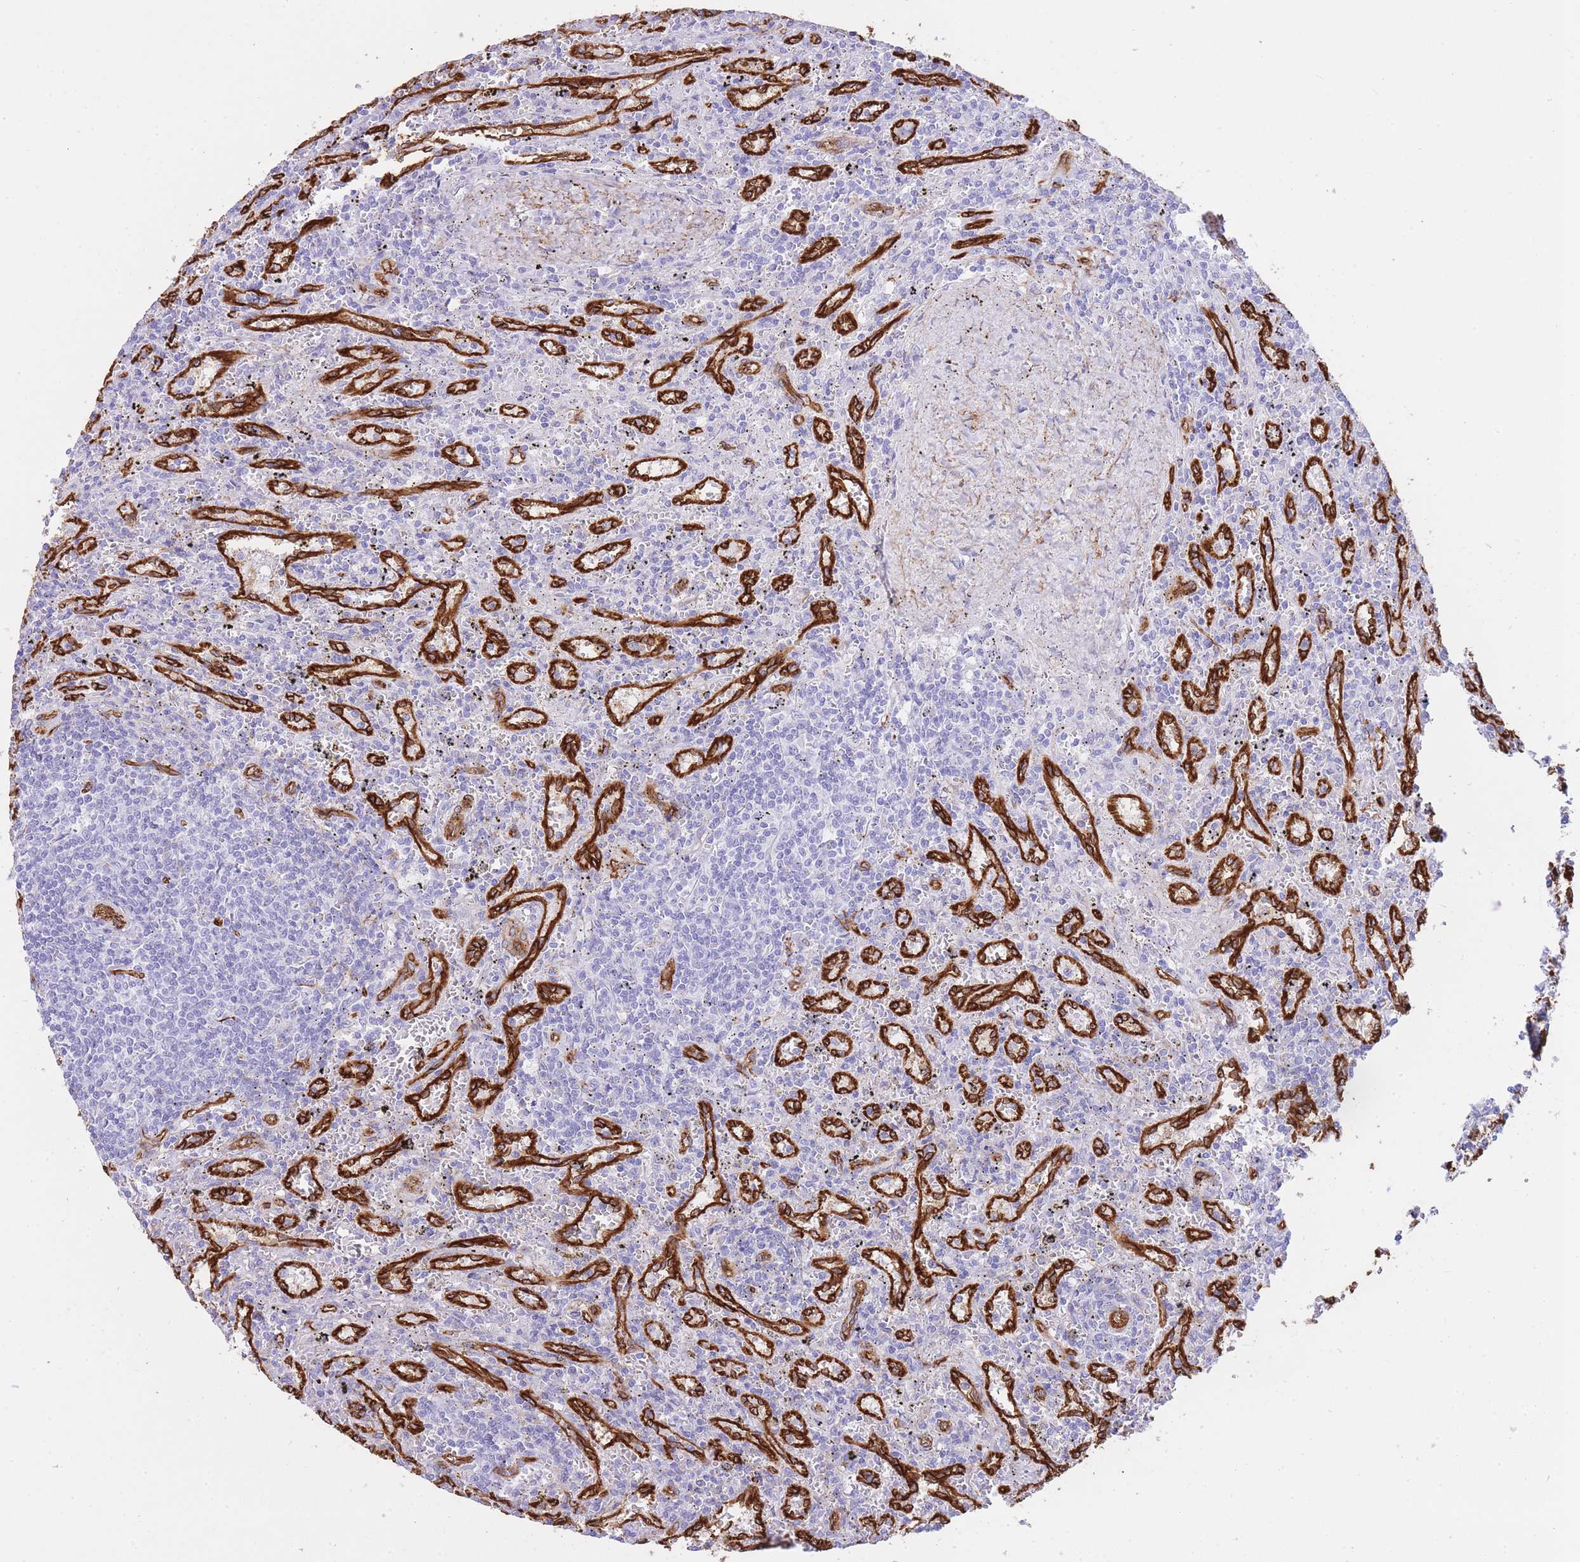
{"staining": {"intensity": "negative", "quantity": "none", "location": "none"}, "tissue": "lymphoma", "cell_type": "Tumor cells", "image_type": "cancer", "snomed": [{"axis": "morphology", "description": "Malignant lymphoma, non-Hodgkin's type, Low grade"}, {"axis": "topography", "description": "Spleen"}], "caption": "Protein analysis of malignant lymphoma, non-Hodgkin's type (low-grade) shows no significant positivity in tumor cells.", "gene": "CAVIN1", "patient": {"sex": "male", "age": 76}}